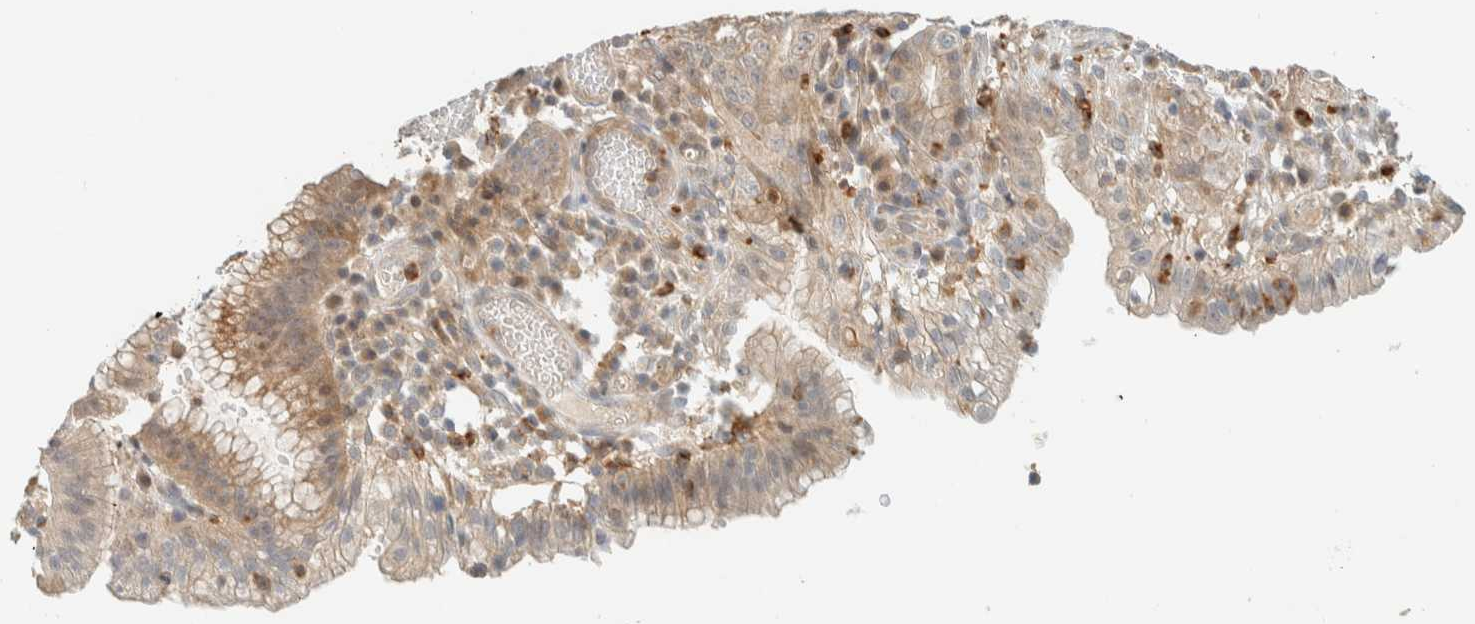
{"staining": {"intensity": "weak", "quantity": "25%-75%", "location": "cytoplasmic/membranous,nuclear"}, "tissue": "stomach cancer", "cell_type": "Tumor cells", "image_type": "cancer", "snomed": [{"axis": "morphology", "description": "Adenocarcinoma, NOS"}, {"axis": "topography", "description": "Stomach"}], "caption": "Stomach cancer tissue reveals weak cytoplasmic/membranous and nuclear expression in about 25%-75% of tumor cells, visualized by immunohistochemistry.", "gene": "CCDC171", "patient": {"sex": "male", "age": 59}}